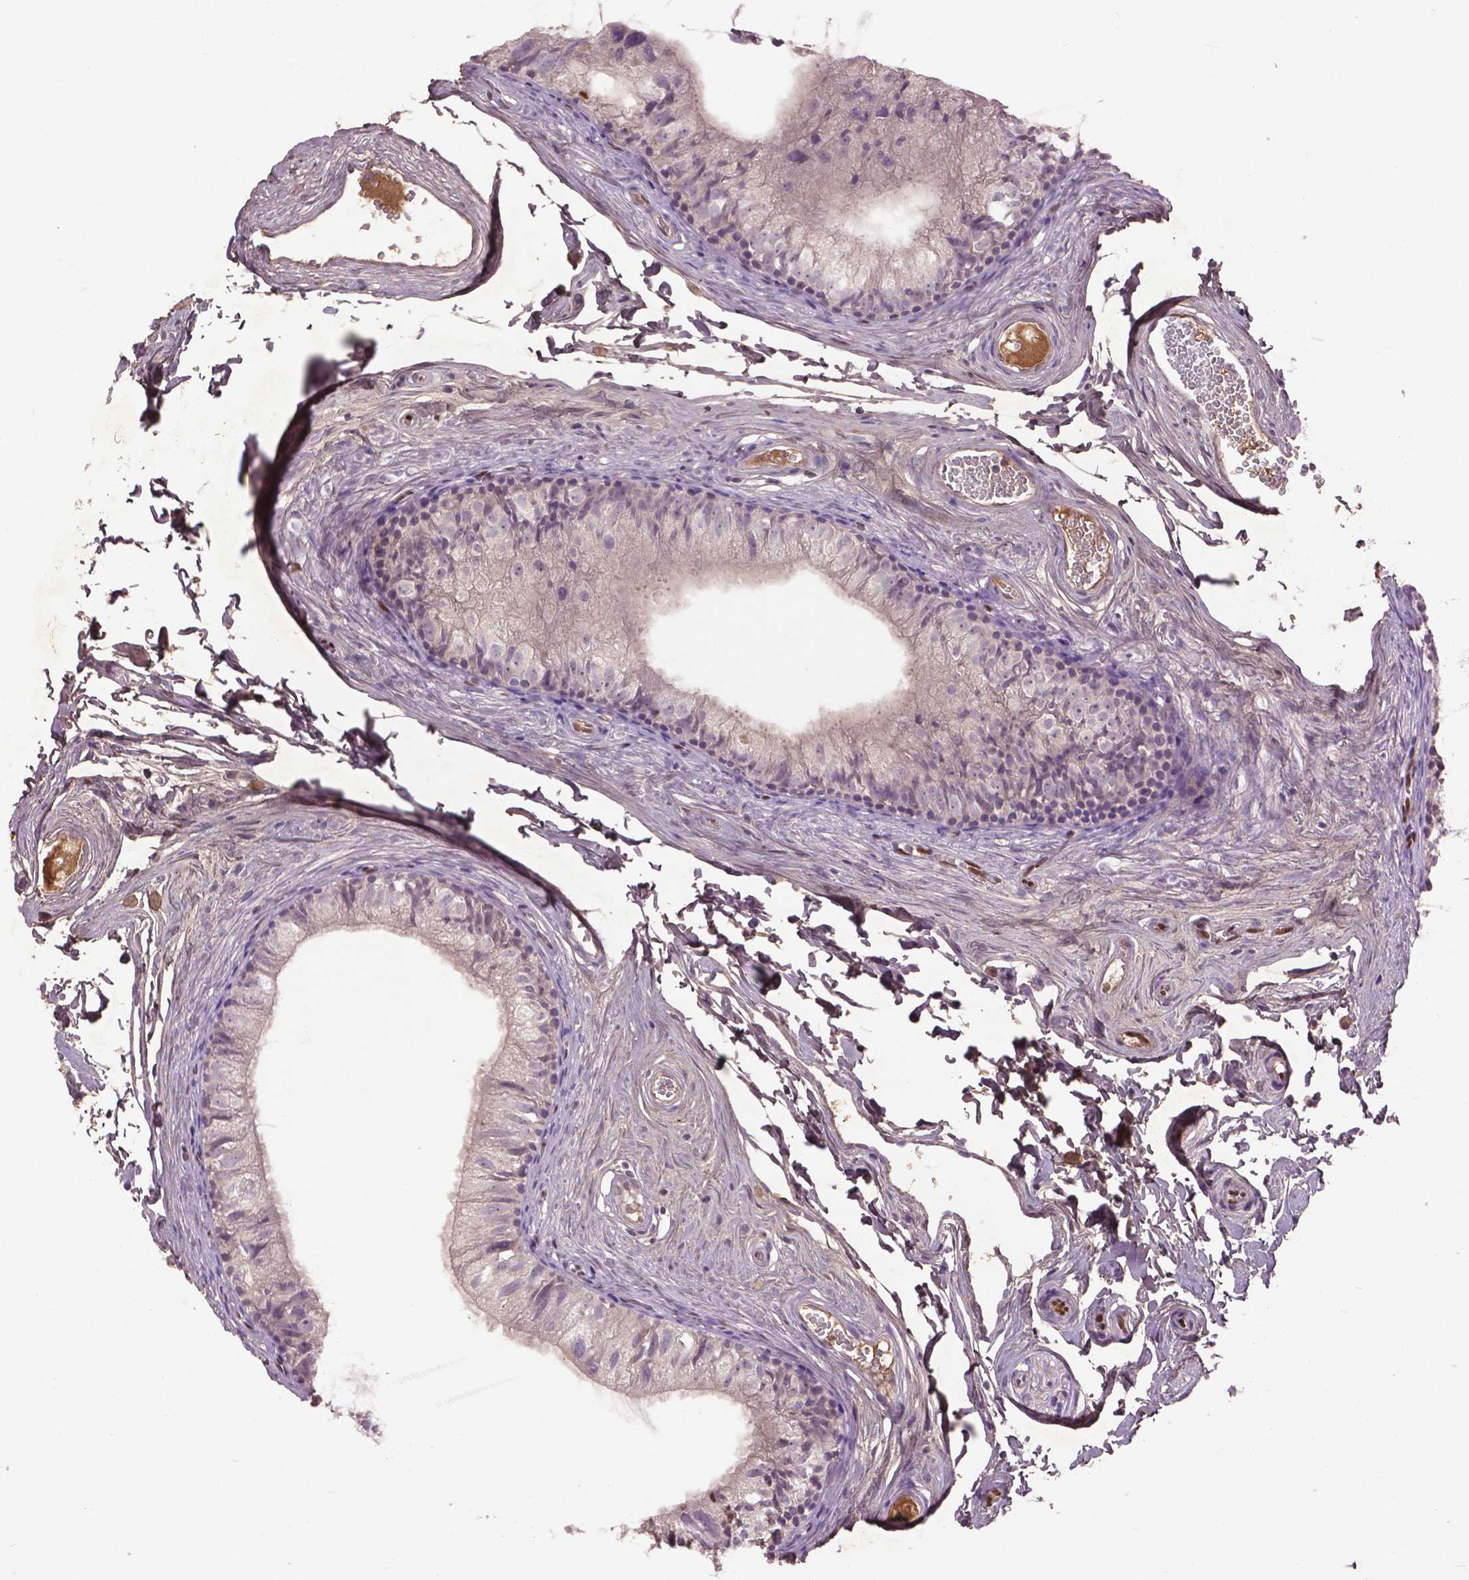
{"staining": {"intensity": "negative", "quantity": "none", "location": "none"}, "tissue": "epididymis", "cell_type": "Glandular cells", "image_type": "normal", "snomed": [{"axis": "morphology", "description": "Normal tissue, NOS"}, {"axis": "topography", "description": "Epididymis"}], "caption": "DAB immunohistochemical staining of benign epididymis exhibits no significant expression in glandular cells. Nuclei are stained in blue.", "gene": "SOX17", "patient": {"sex": "male", "age": 45}}